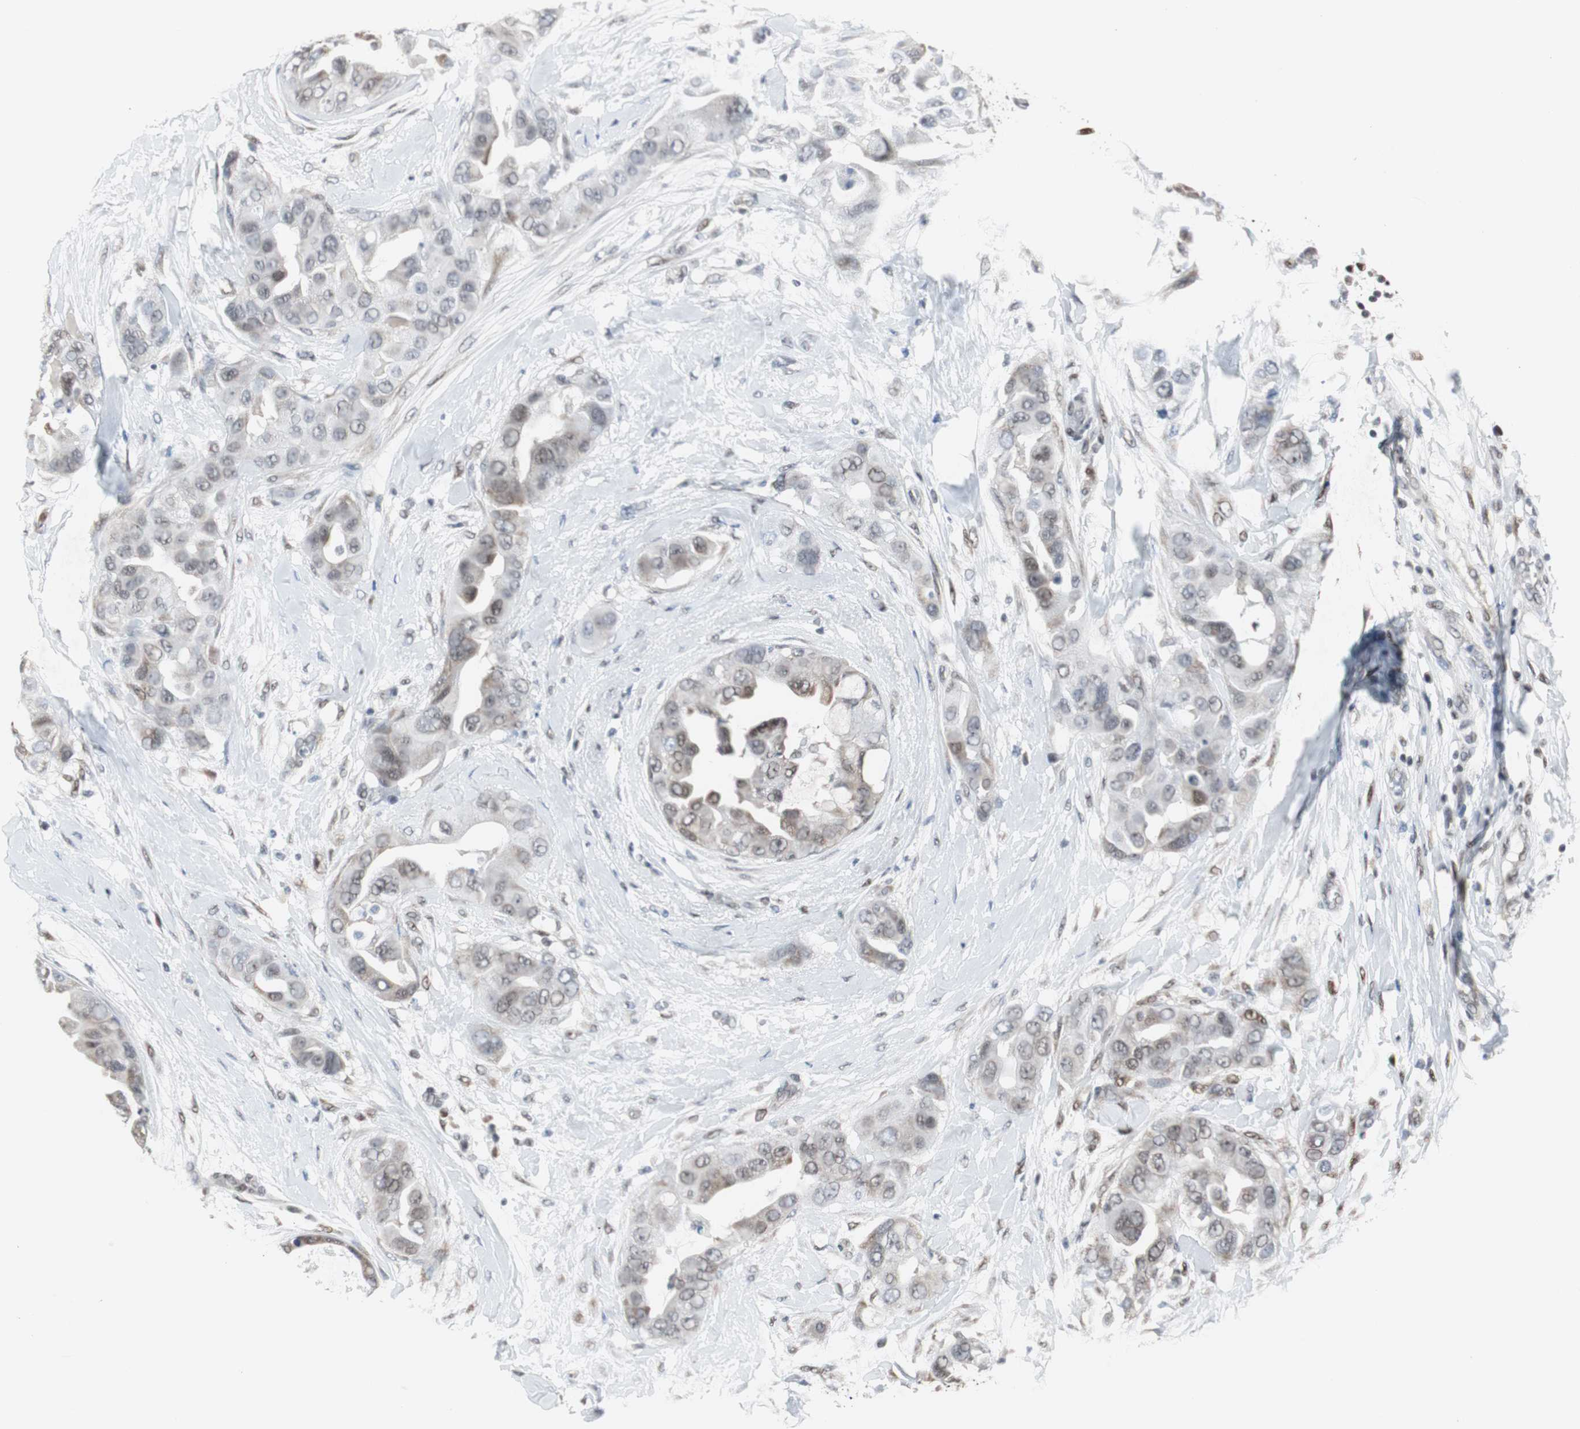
{"staining": {"intensity": "weak", "quantity": "25%-75%", "location": "nuclear"}, "tissue": "breast cancer", "cell_type": "Tumor cells", "image_type": "cancer", "snomed": [{"axis": "morphology", "description": "Duct carcinoma"}, {"axis": "topography", "description": "Breast"}], "caption": "There is low levels of weak nuclear expression in tumor cells of breast cancer (invasive ductal carcinoma), as demonstrated by immunohistochemical staining (brown color).", "gene": "ZHX2", "patient": {"sex": "female", "age": 40}}